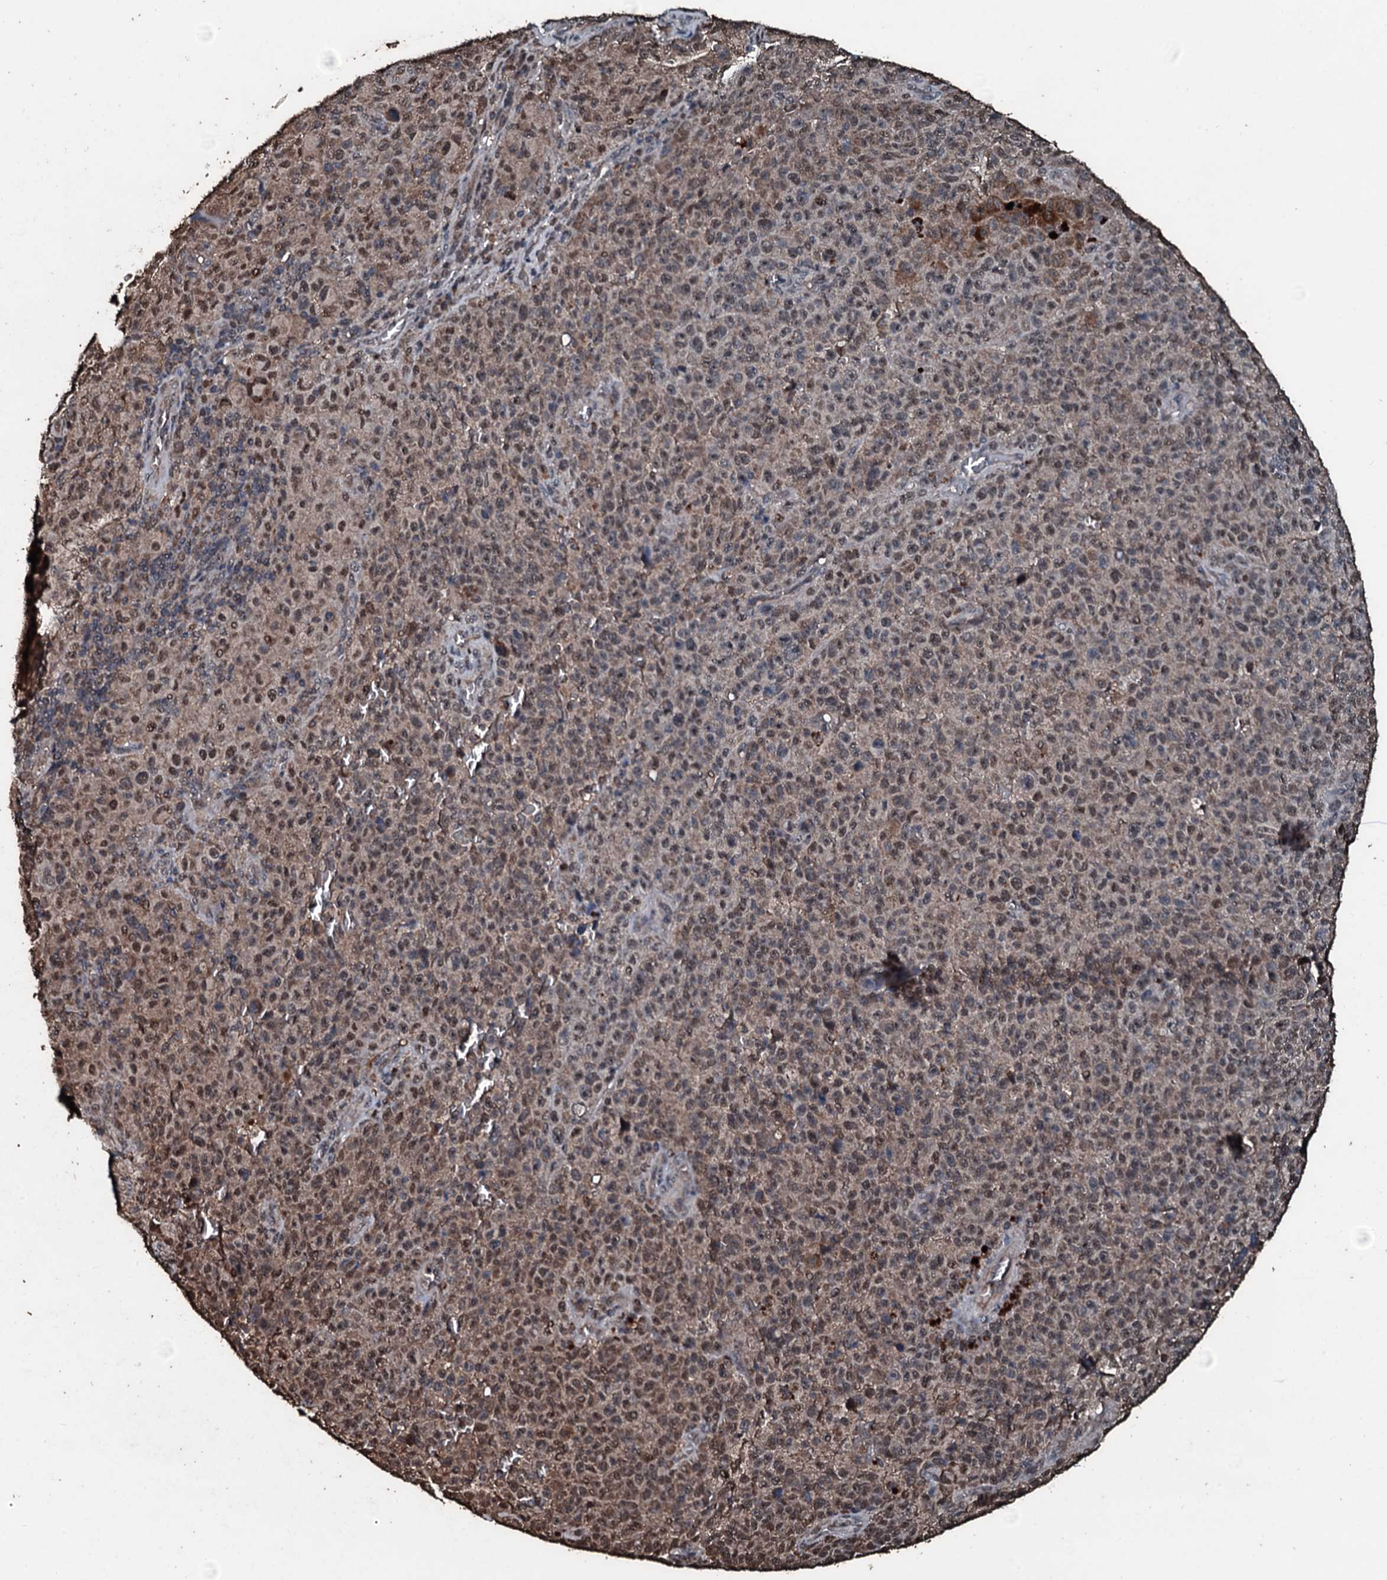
{"staining": {"intensity": "moderate", "quantity": "25%-75%", "location": "cytoplasmic/membranous,nuclear"}, "tissue": "melanoma", "cell_type": "Tumor cells", "image_type": "cancer", "snomed": [{"axis": "morphology", "description": "Malignant melanoma, NOS"}, {"axis": "topography", "description": "Skin"}], "caption": "Moderate cytoplasmic/membranous and nuclear positivity is seen in about 25%-75% of tumor cells in melanoma. (Stains: DAB (3,3'-diaminobenzidine) in brown, nuclei in blue, Microscopy: brightfield microscopy at high magnification).", "gene": "FAAP24", "patient": {"sex": "female", "age": 82}}